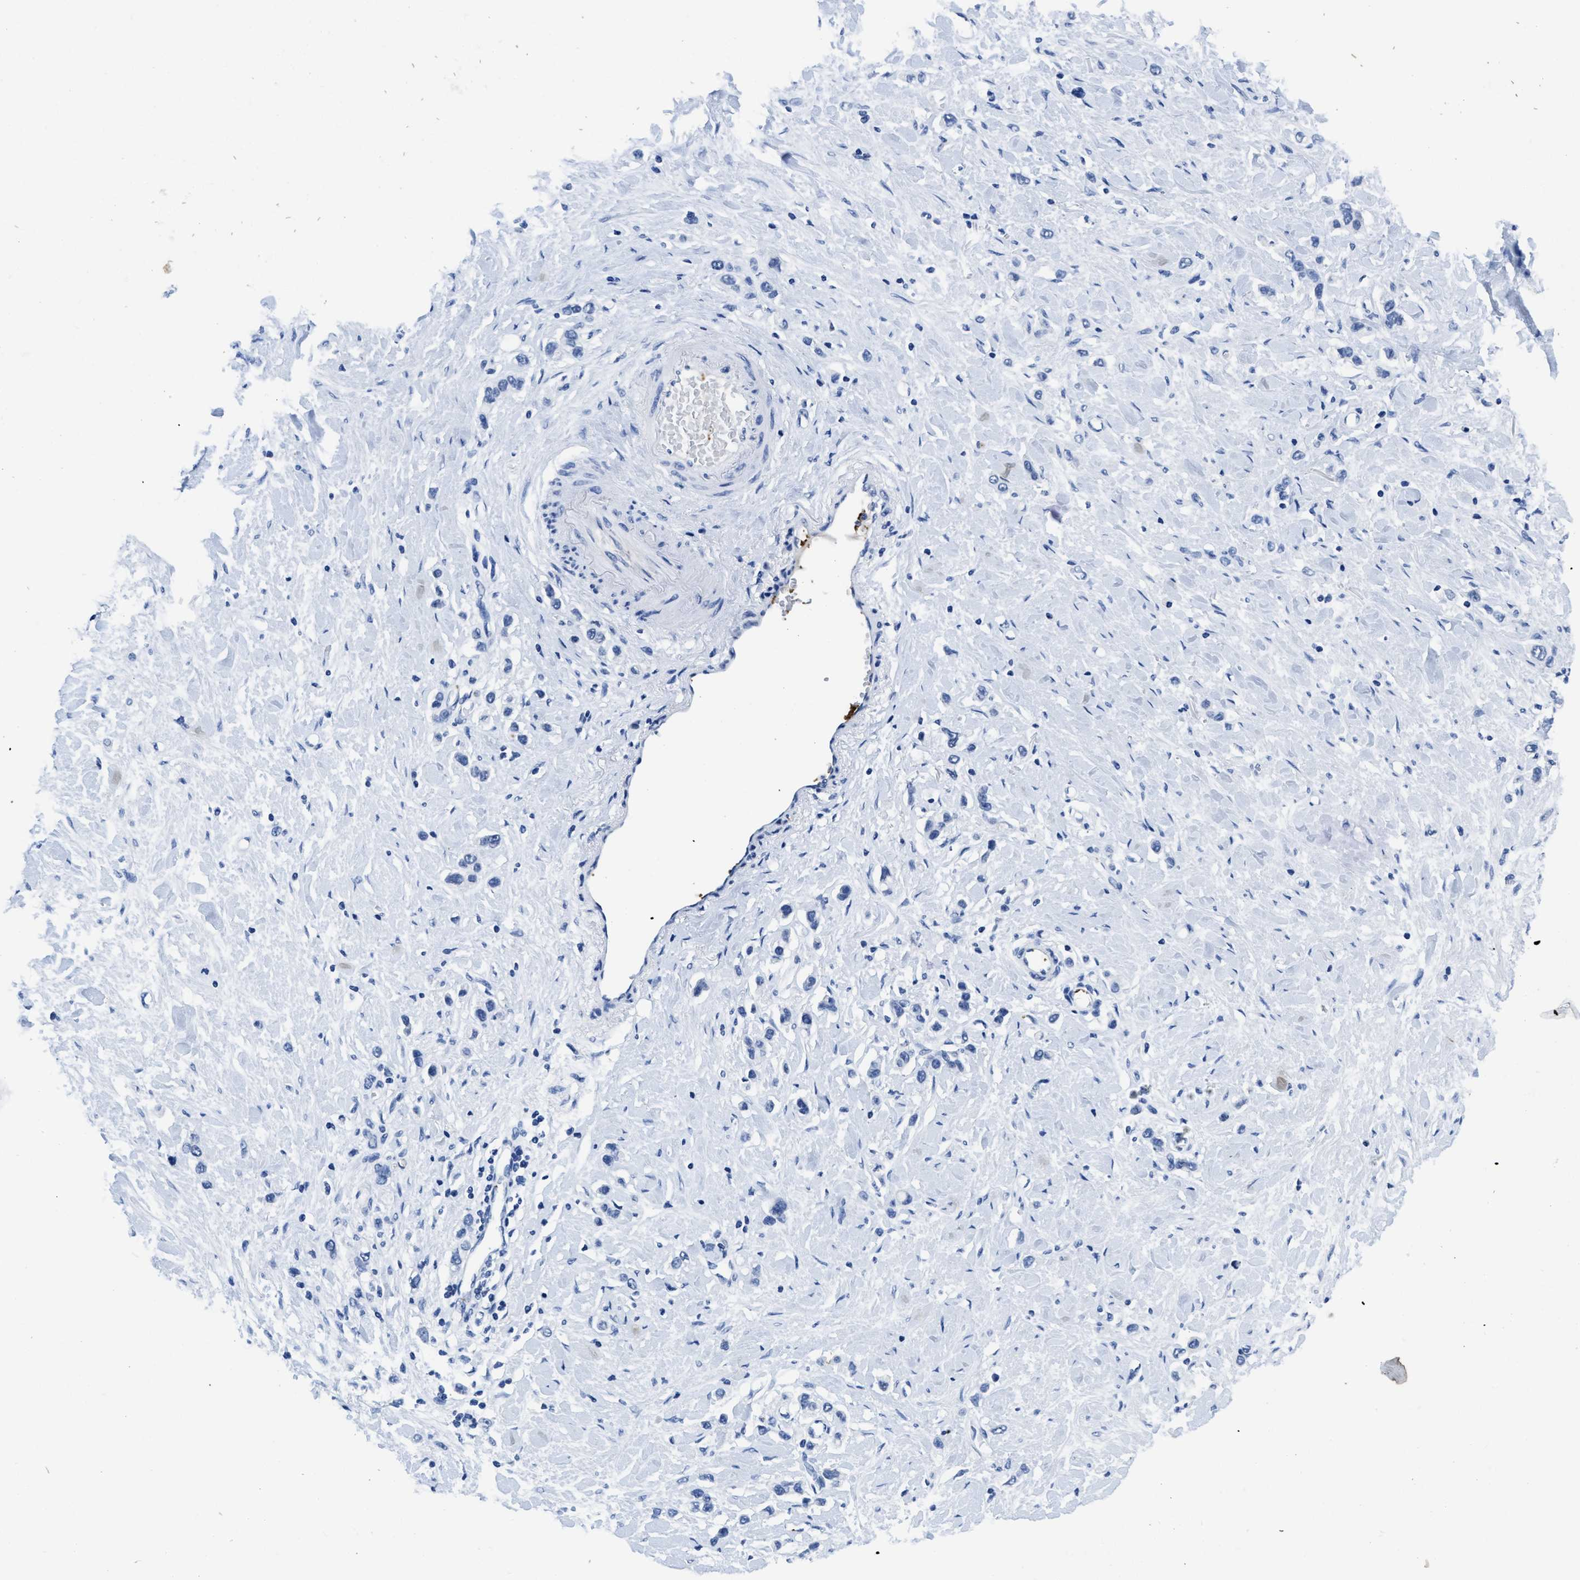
{"staining": {"intensity": "negative", "quantity": "none", "location": "none"}, "tissue": "stomach cancer", "cell_type": "Tumor cells", "image_type": "cancer", "snomed": [{"axis": "morphology", "description": "Adenocarcinoma, NOS"}, {"axis": "topography", "description": "Stomach"}], "caption": "An immunohistochemistry image of stomach adenocarcinoma is shown. There is no staining in tumor cells of stomach adenocarcinoma.", "gene": "ITGA2B", "patient": {"sex": "female", "age": 65}}